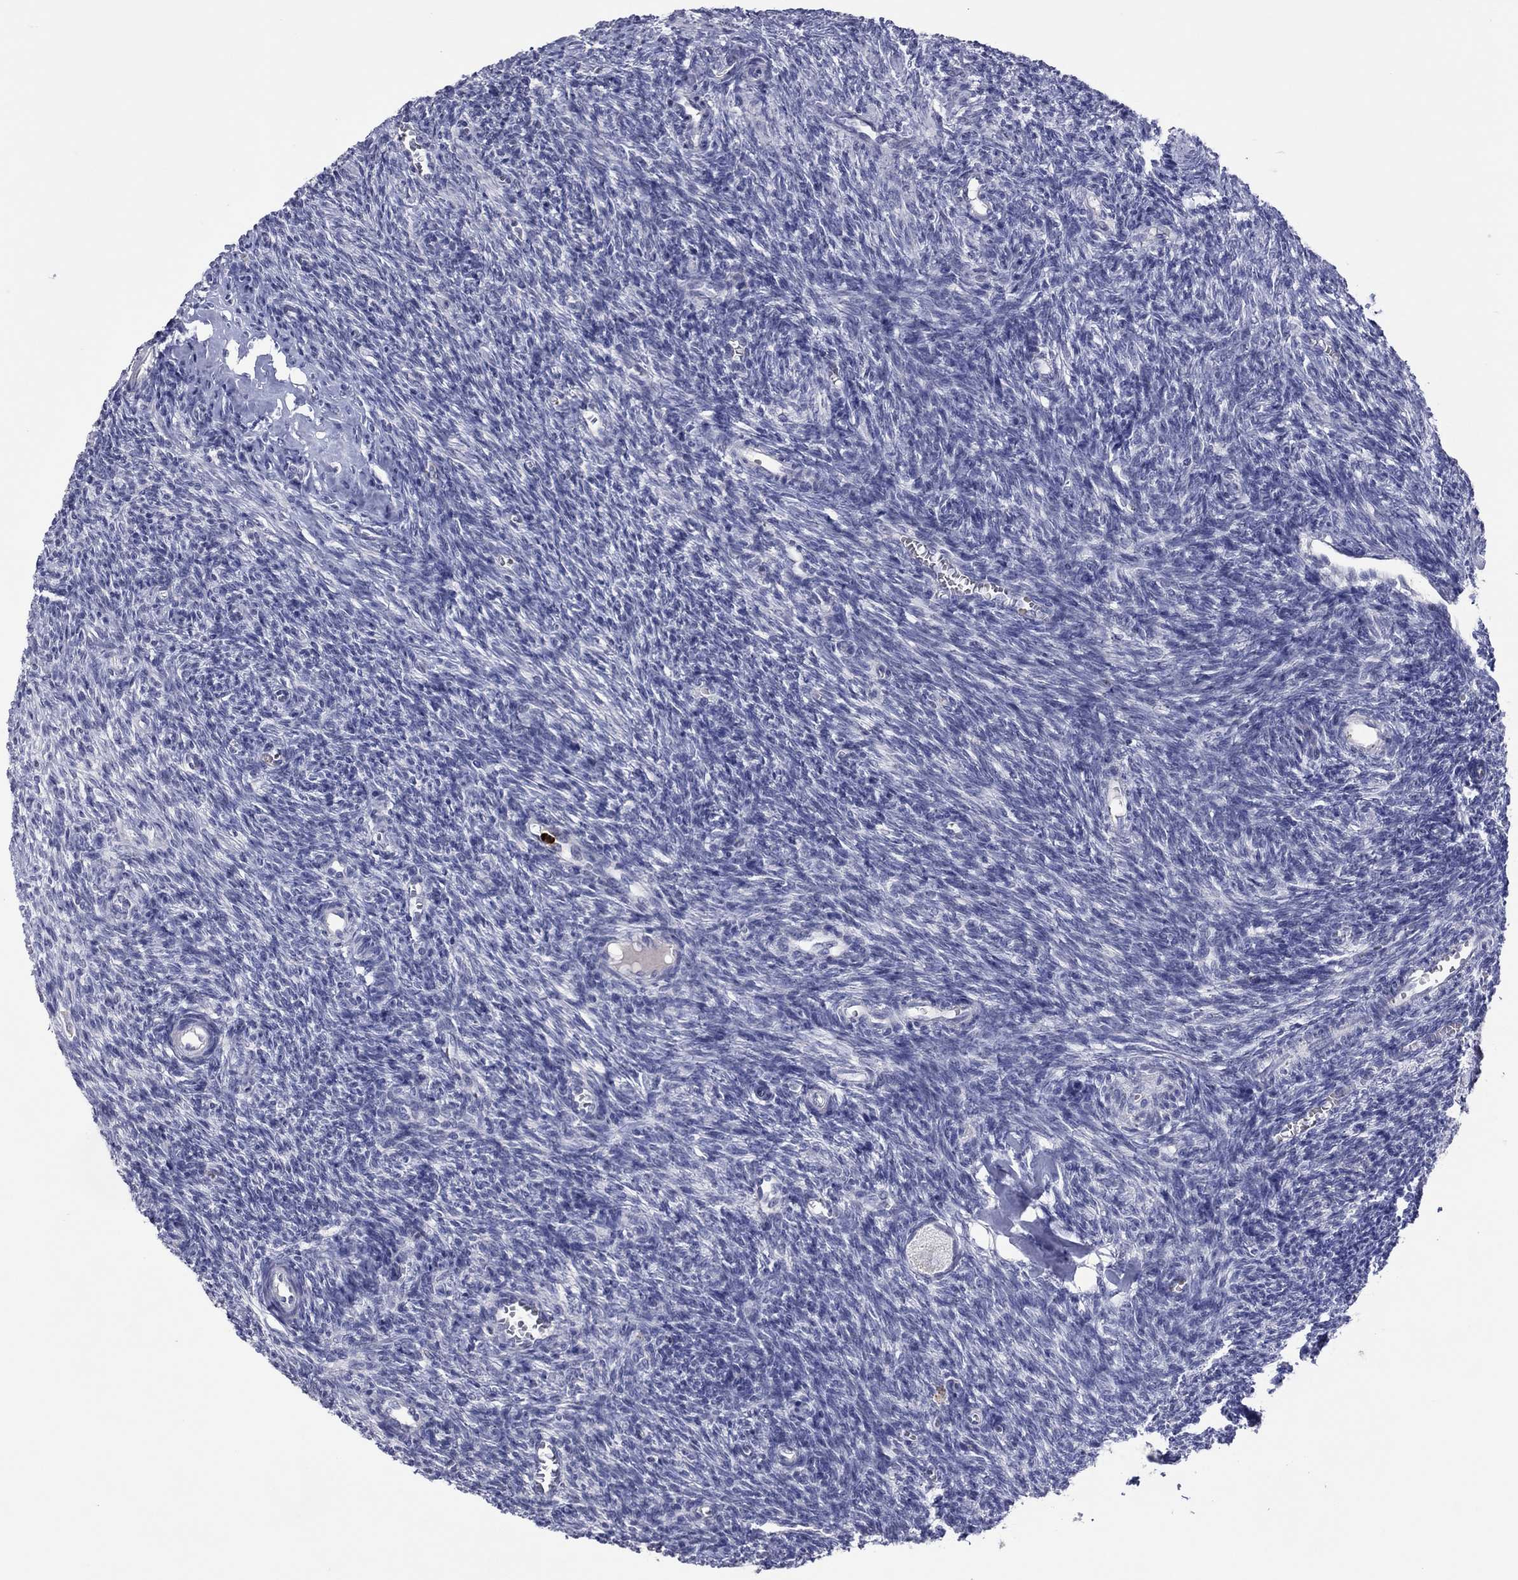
{"staining": {"intensity": "negative", "quantity": "none", "location": "none"}, "tissue": "ovary", "cell_type": "Follicle cells", "image_type": "normal", "snomed": [{"axis": "morphology", "description": "Normal tissue, NOS"}, {"axis": "topography", "description": "Ovary"}], "caption": "The micrograph shows no significant expression in follicle cells of ovary.", "gene": "CCL5", "patient": {"sex": "female", "age": 27}}